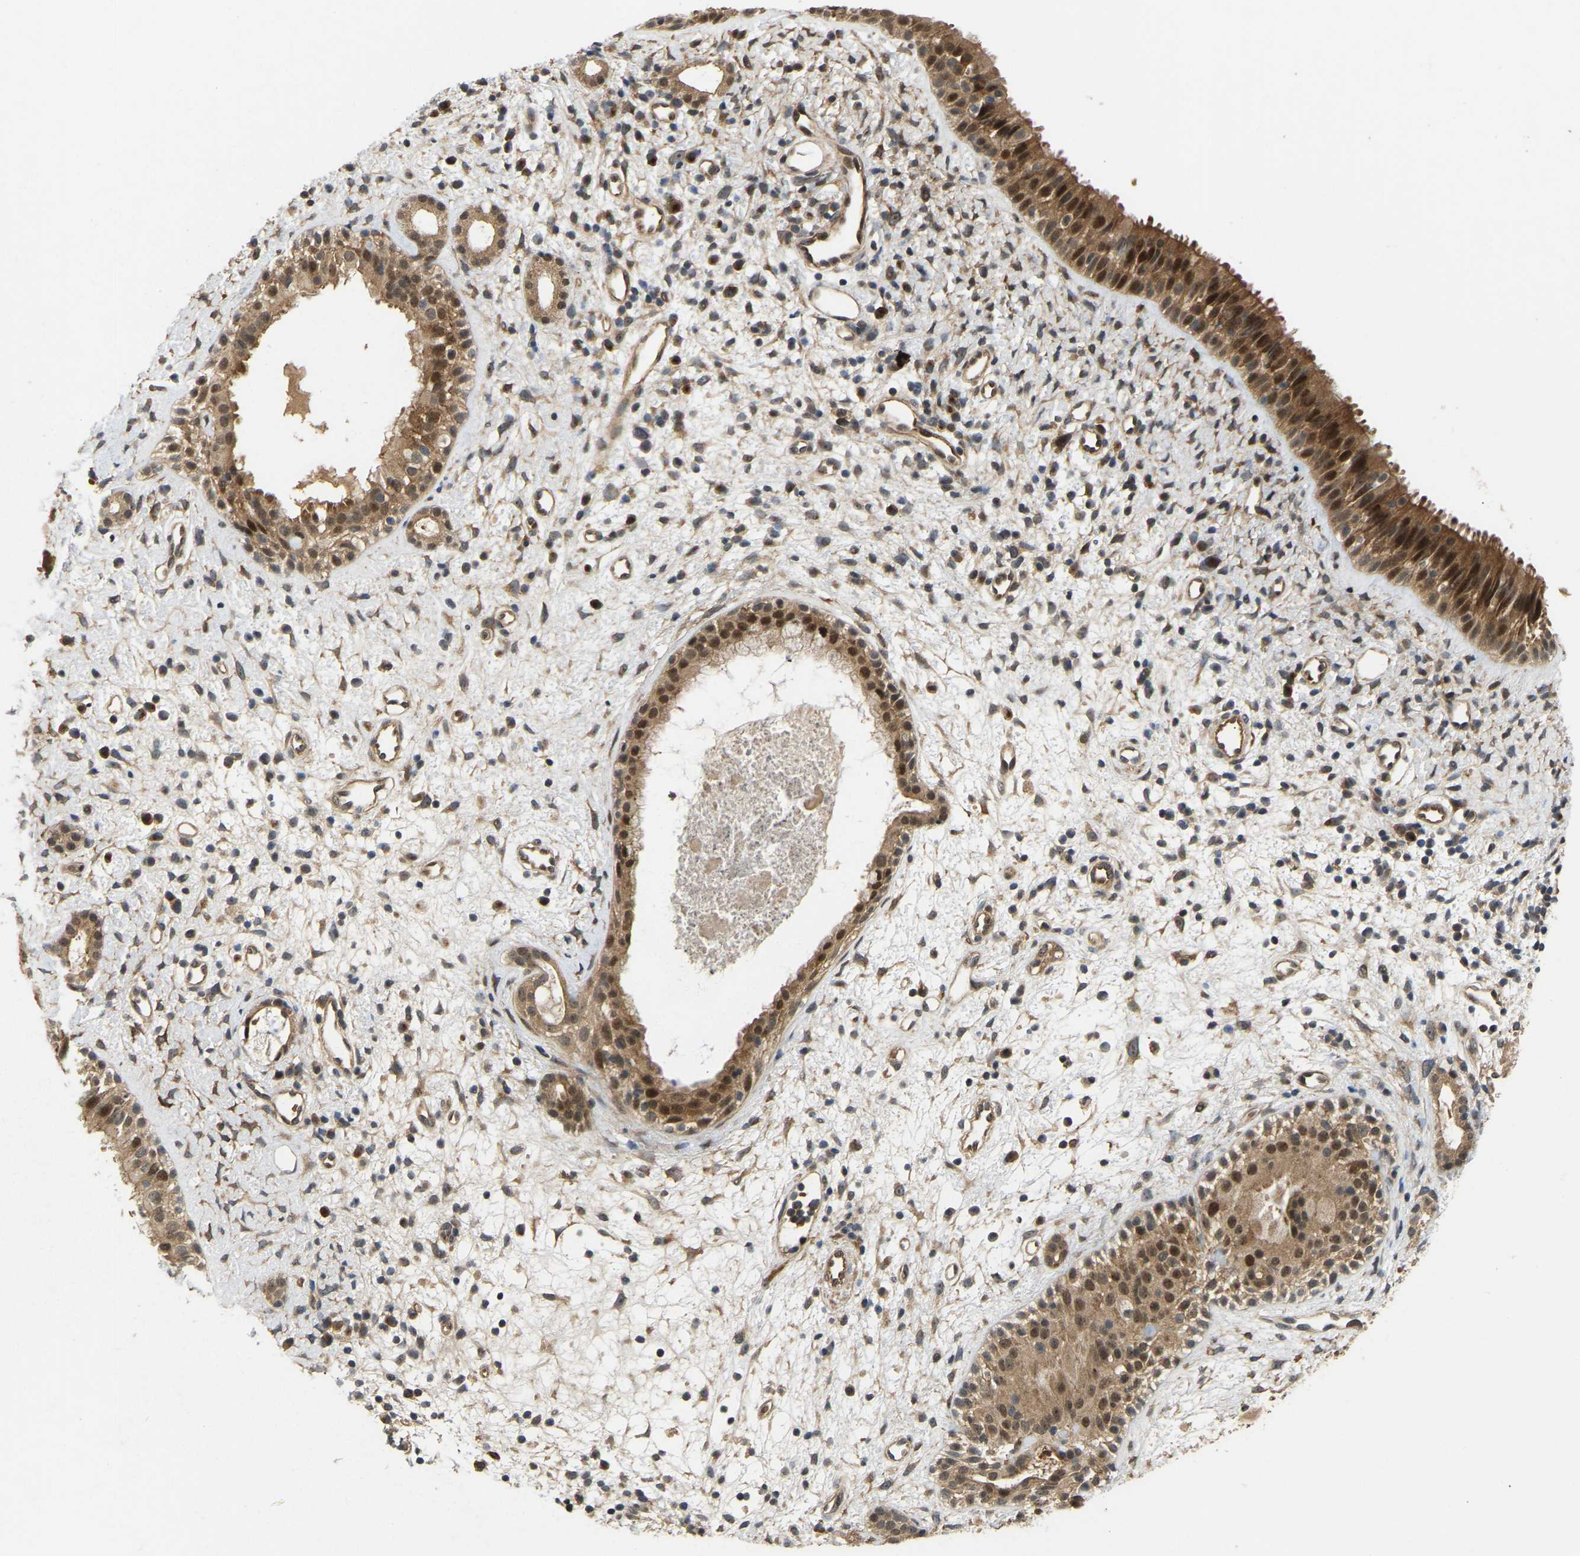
{"staining": {"intensity": "moderate", "quantity": ">75%", "location": "cytoplasmic/membranous,nuclear"}, "tissue": "nasopharynx", "cell_type": "Respiratory epithelial cells", "image_type": "normal", "snomed": [{"axis": "morphology", "description": "Normal tissue, NOS"}, {"axis": "topography", "description": "Nasopharynx"}], "caption": "Protein expression analysis of normal nasopharynx shows moderate cytoplasmic/membranous,nuclear positivity in about >75% of respiratory epithelial cells.", "gene": "LIMK2", "patient": {"sex": "male", "age": 22}}